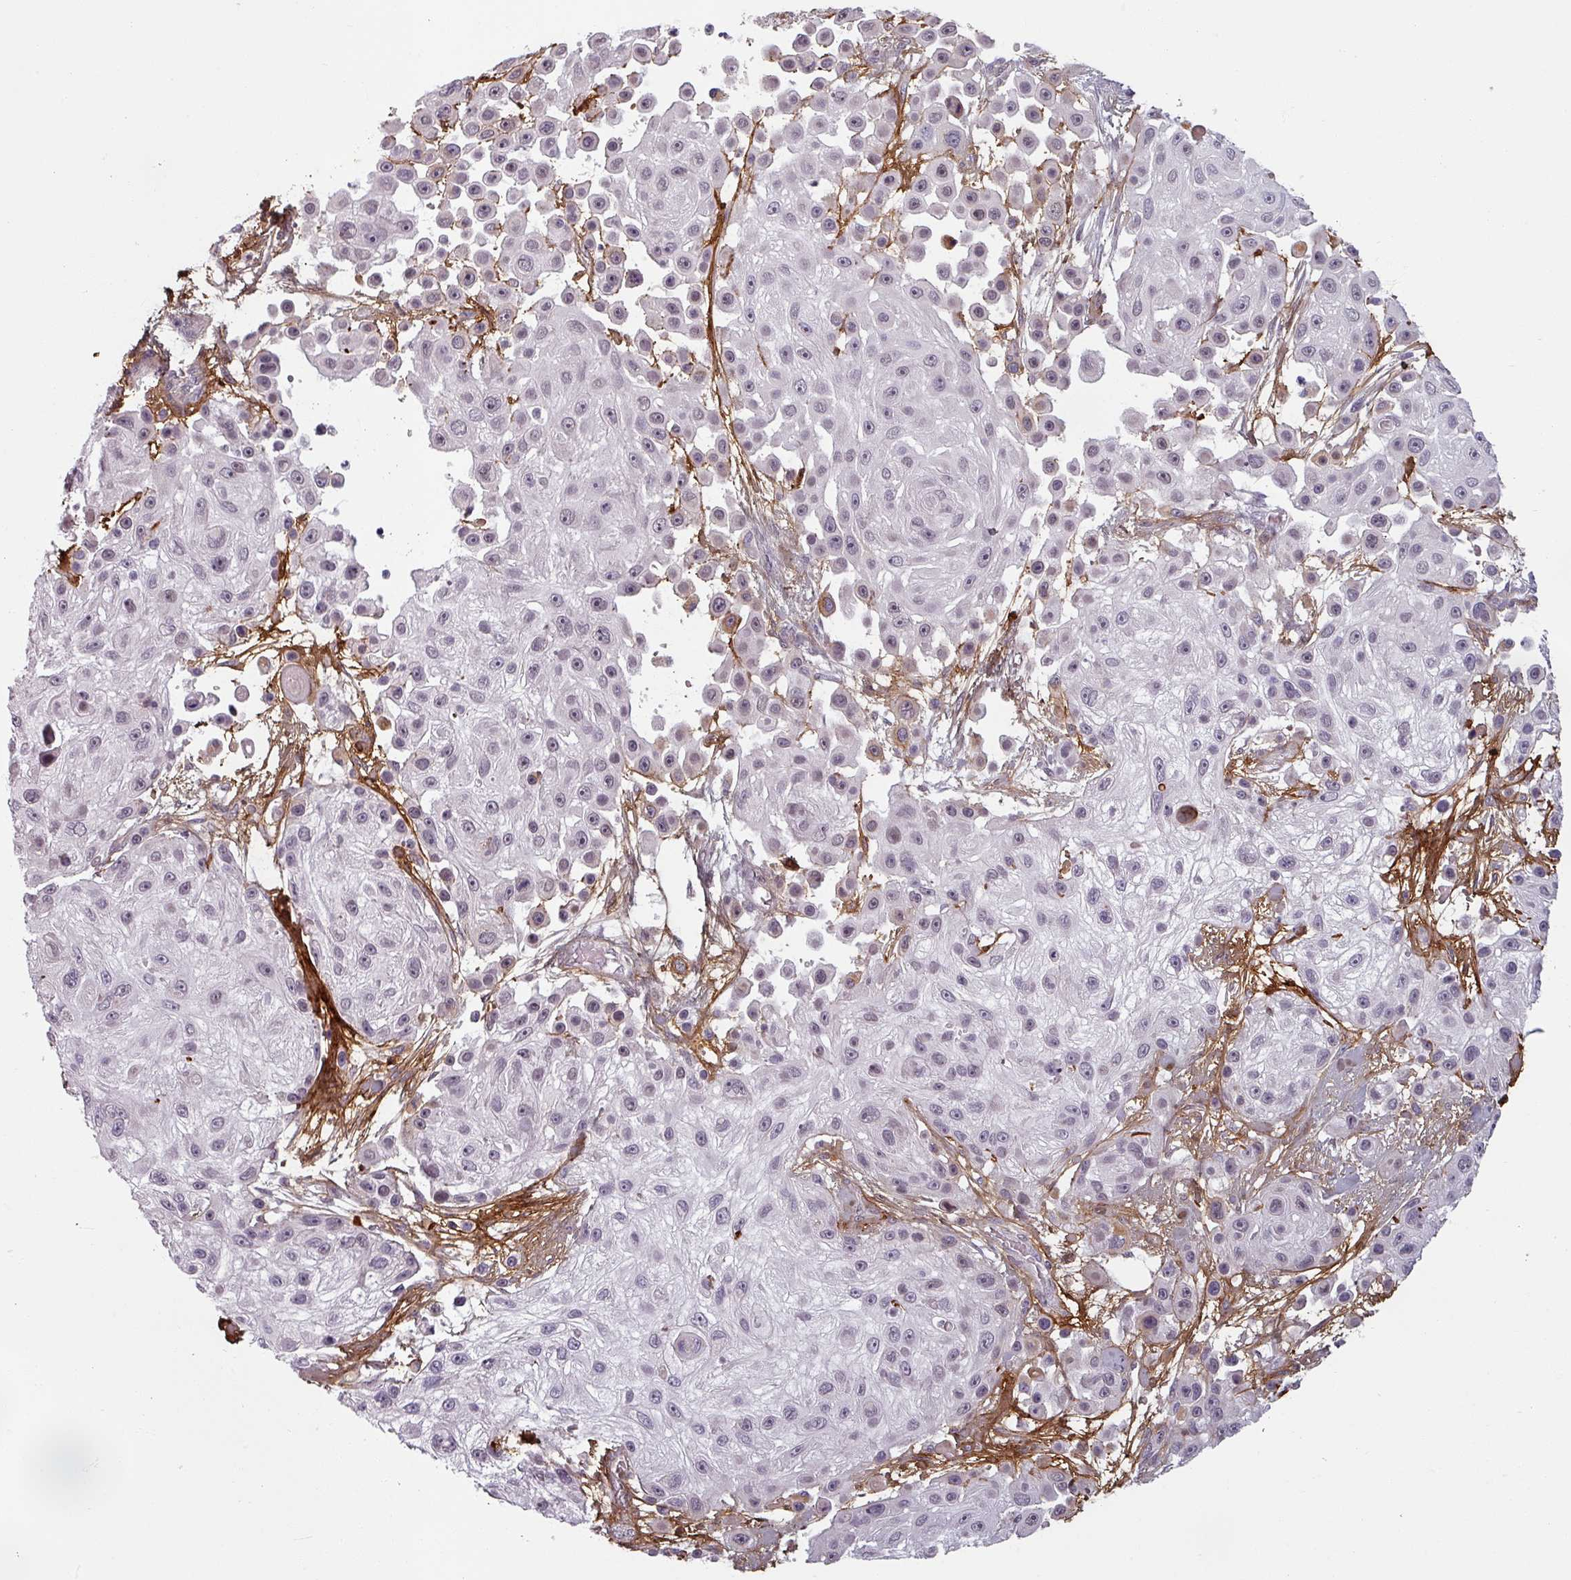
{"staining": {"intensity": "moderate", "quantity": "<25%", "location": "cytoplasmic/membranous"}, "tissue": "skin cancer", "cell_type": "Tumor cells", "image_type": "cancer", "snomed": [{"axis": "morphology", "description": "Squamous cell carcinoma, NOS"}, {"axis": "topography", "description": "Skin"}], "caption": "Brown immunohistochemical staining in skin cancer shows moderate cytoplasmic/membranous staining in about <25% of tumor cells.", "gene": "CYB5RL", "patient": {"sex": "male", "age": 67}}